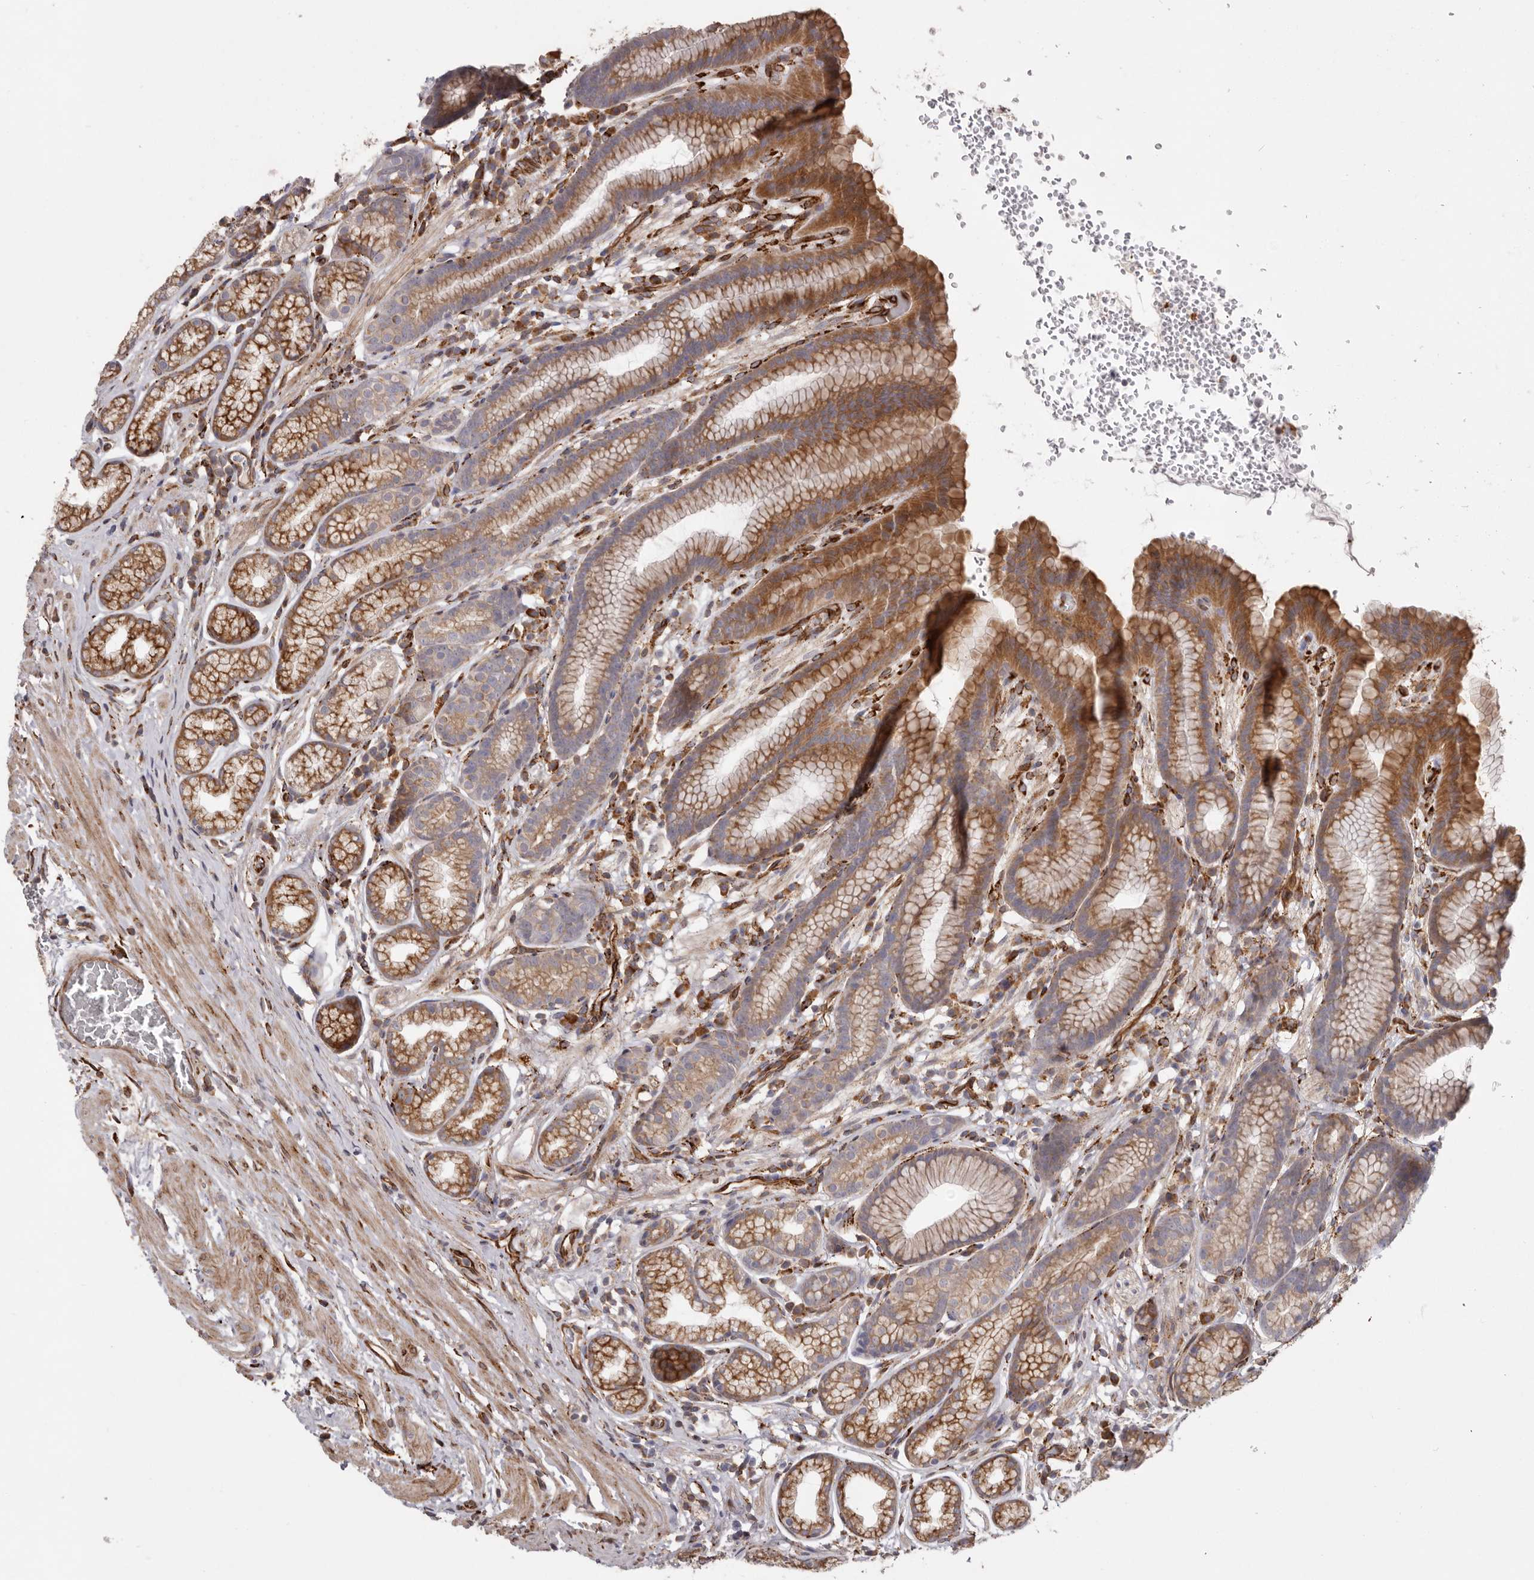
{"staining": {"intensity": "strong", "quantity": "25%-75%", "location": "cytoplasmic/membranous"}, "tissue": "stomach", "cell_type": "Glandular cells", "image_type": "normal", "snomed": [{"axis": "morphology", "description": "Normal tissue, NOS"}, {"axis": "topography", "description": "Stomach"}], "caption": "Strong cytoplasmic/membranous staining for a protein is present in about 25%-75% of glandular cells of normal stomach using IHC.", "gene": "WDTC1", "patient": {"sex": "male", "age": 42}}